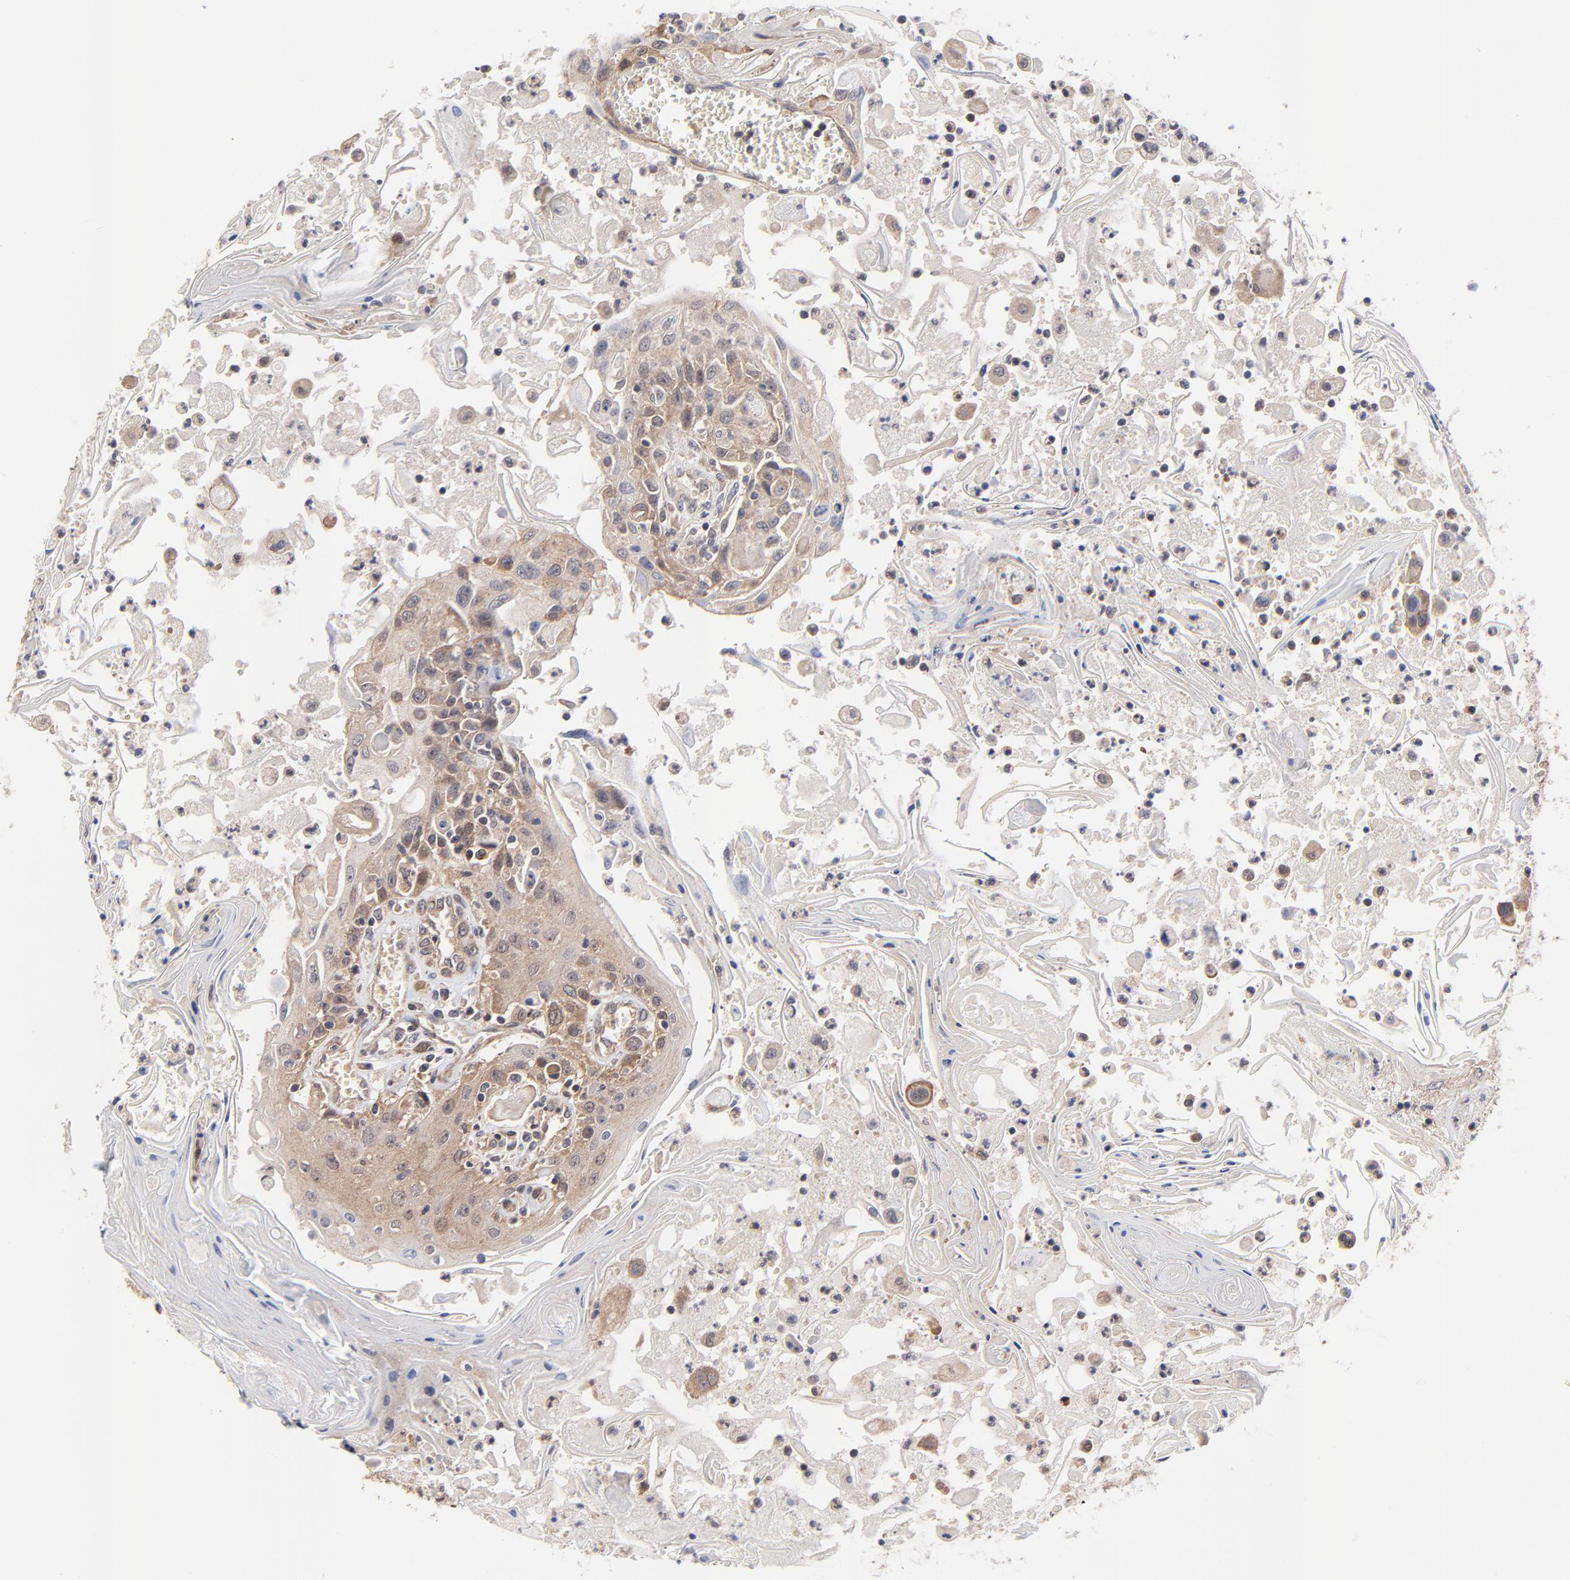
{"staining": {"intensity": "moderate", "quantity": ">75%", "location": "cytoplasmic/membranous"}, "tissue": "head and neck cancer", "cell_type": "Tumor cells", "image_type": "cancer", "snomed": [{"axis": "morphology", "description": "Squamous cell carcinoma, NOS"}, {"axis": "topography", "description": "Oral tissue"}, {"axis": "topography", "description": "Head-Neck"}], "caption": "This photomicrograph demonstrates immunohistochemistry staining of human head and neck cancer (squamous cell carcinoma), with medium moderate cytoplasmic/membranous positivity in approximately >75% of tumor cells.", "gene": "PCMT1", "patient": {"sex": "female", "age": 76}}